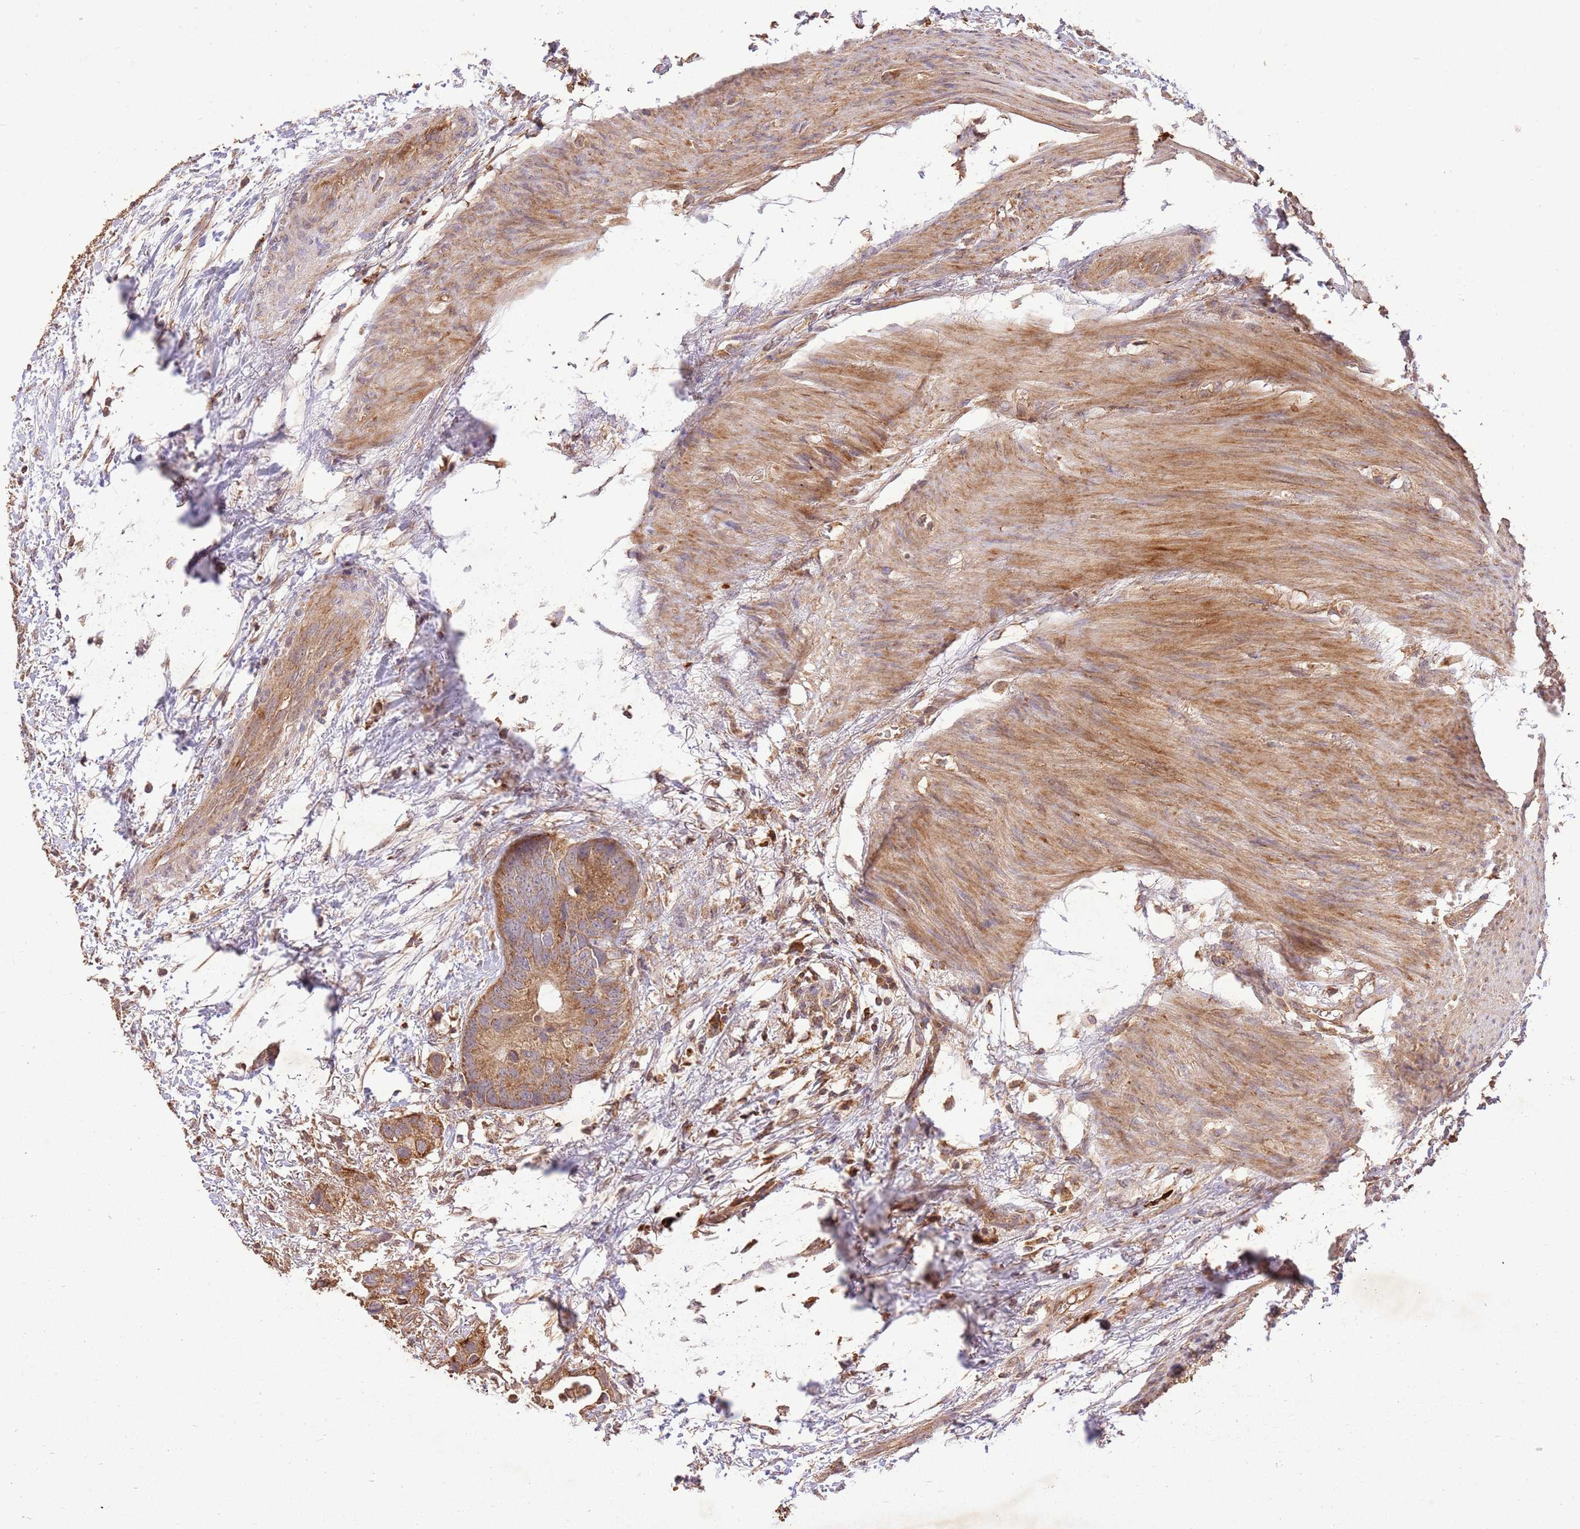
{"staining": {"intensity": "moderate", "quantity": ">75%", "location": "cytoplasmic/membranous"}, "tissue": "colorectal cancer", "cell_type": "Tumor cells", "image_type": "cancer", "snomed": [{"axis": "morphology", "description": "Adenocarcinoma, NOS"}, {"axis": "topography", "description": "Colon"}], "caption": "Protein analysis of colorectal adenocarcinoma tissue reveals moderate cytoplasmic/membranous expression in about >75% of tumor cells. The protein of interest is shown in brown color, while the nuclei are stained blue.", "gene": "LRRC28", "patient": {"sex": "female", "age": 57}}